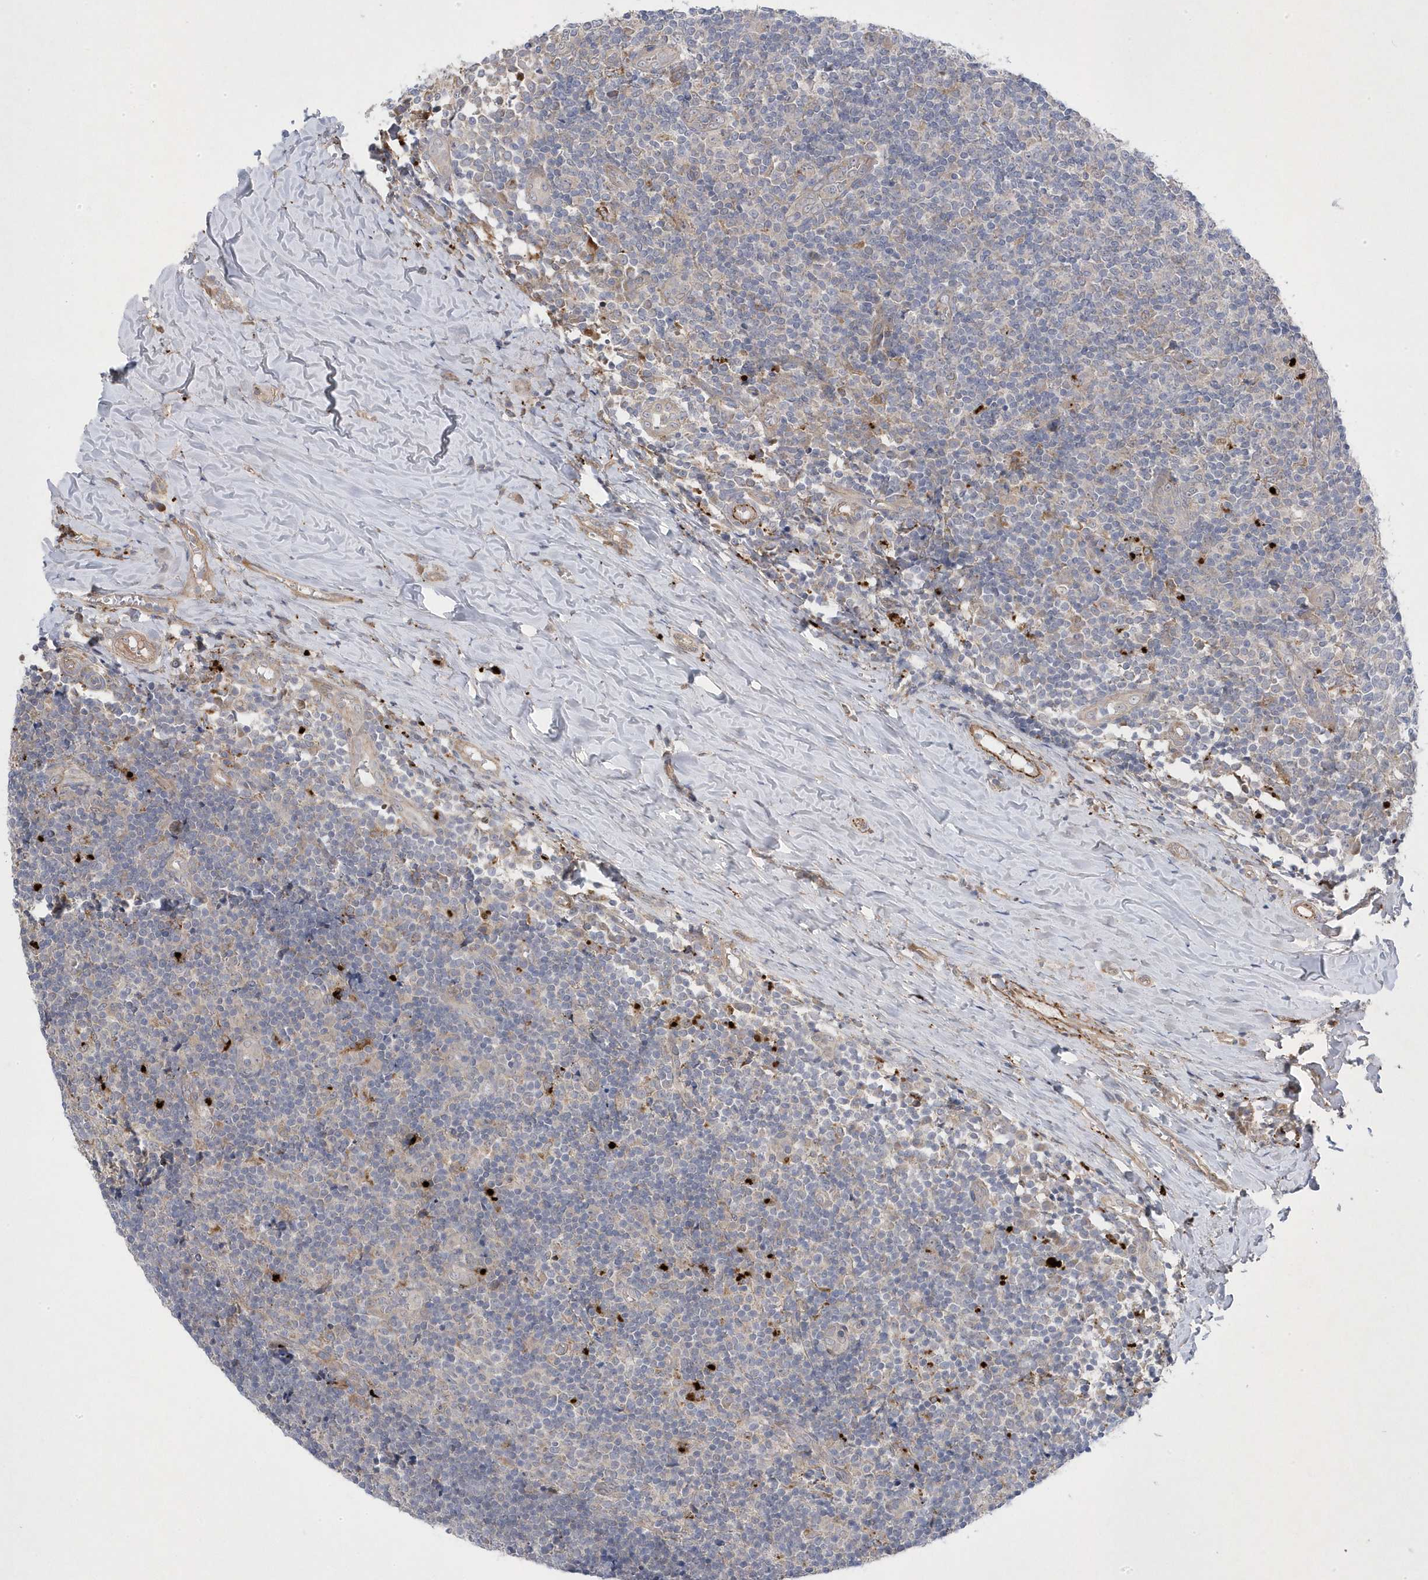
{"staining": {"intensity": "negative", "quantity": "none", "location": "none"}, "tissue": "tonsil", "cell_type": "Germinal center cells", "image_type": "normal", "snomed": [{"axis": "morphology", "description": "Normal tissue, NOS"}, {"axis": "topography", "description": "Tonsil"}], "caption": "Immunohistochemistry (IHC) histopathology image of benign tonsil: tonsil stained with DAB demonstrates no significant protein positivity in germinal center cells.", "gene": "ANAPC1", "patient": {"sex": "female", "age": 19}}